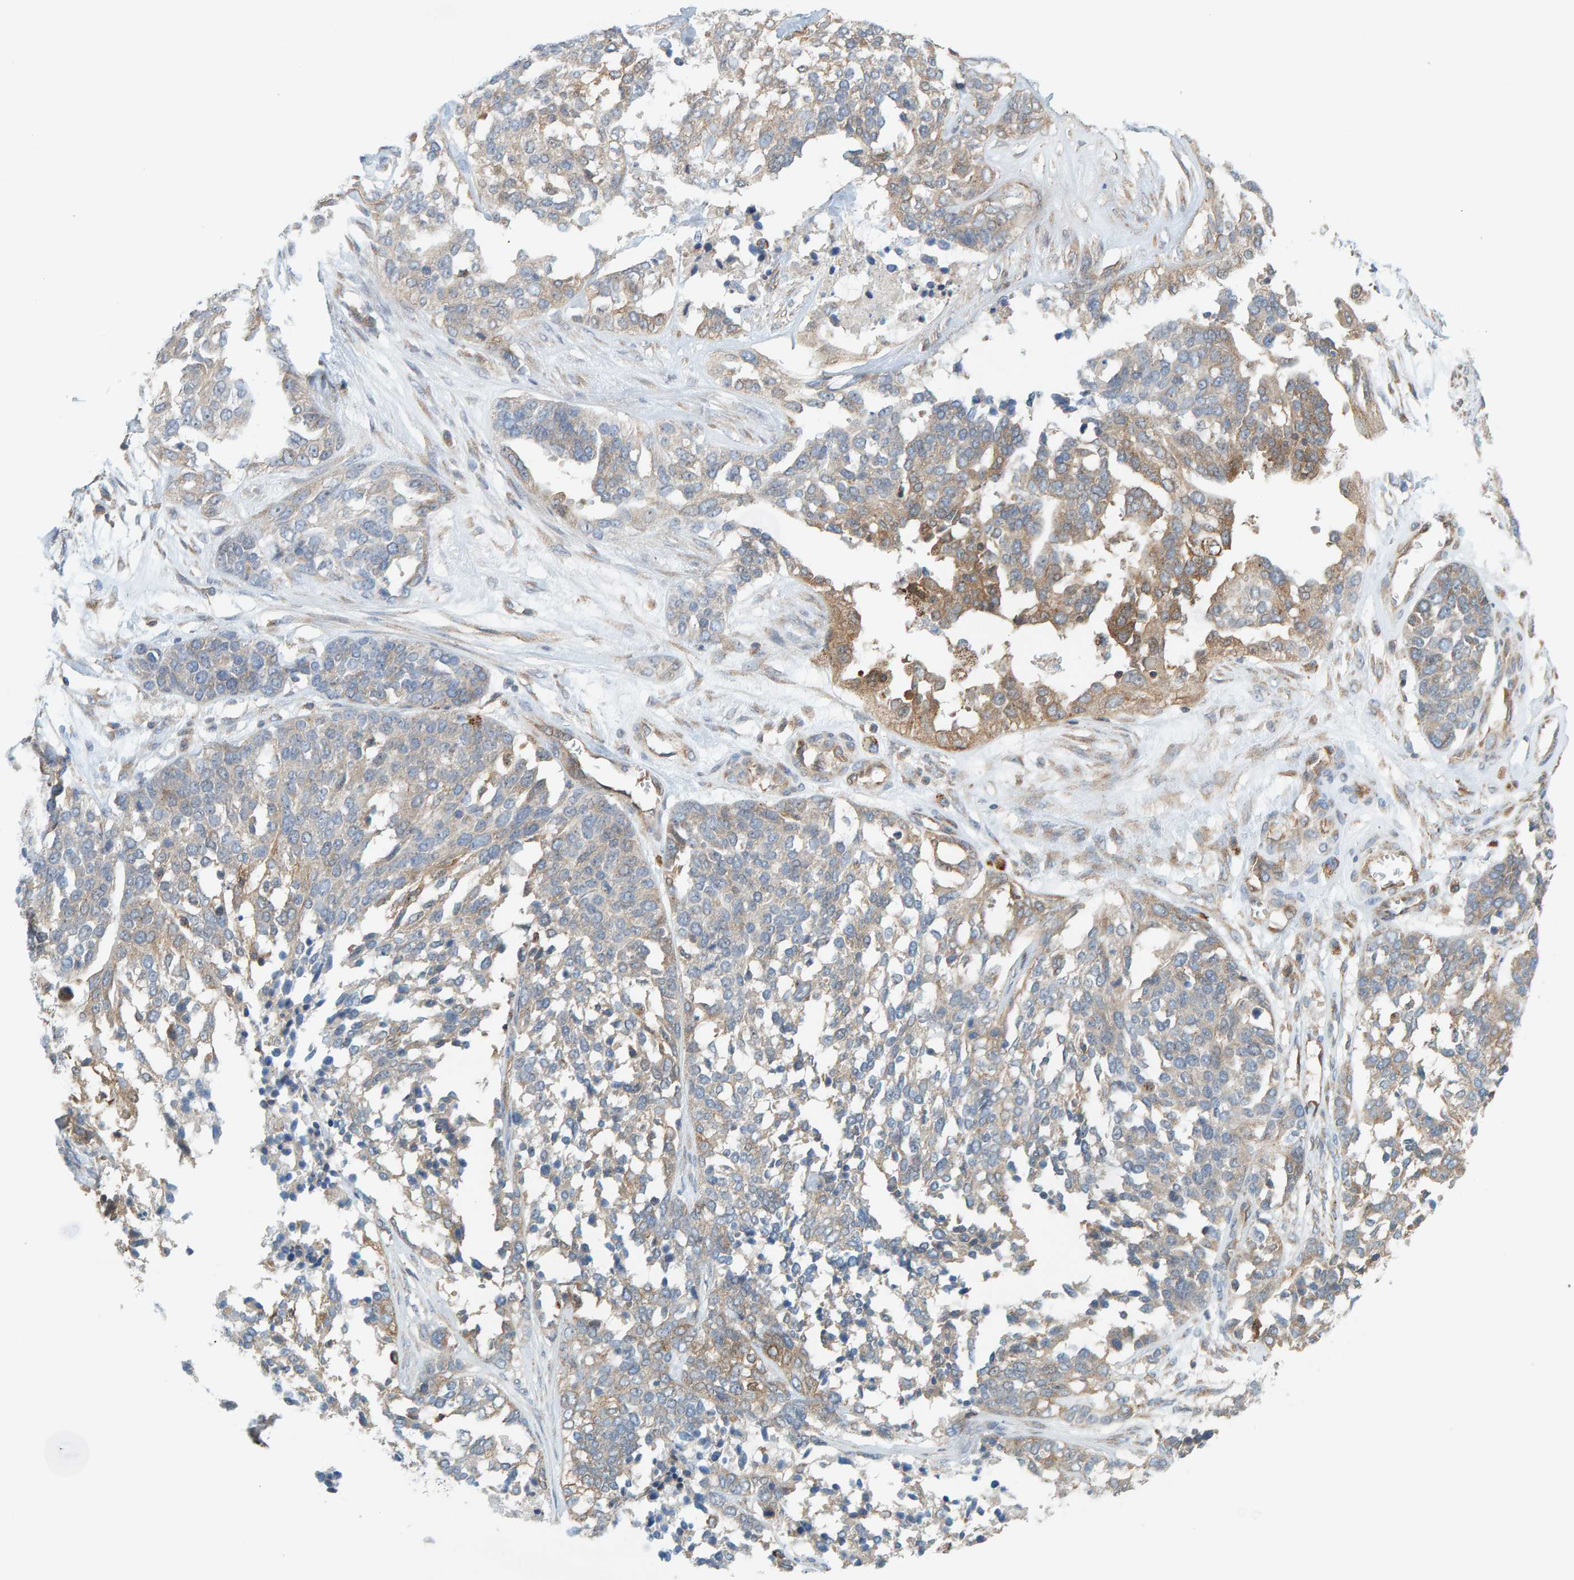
{"staining": {"intensity": "weak", "quantity": "25%-75%", "location": "cytoplasmic/membranous"}, "tissue": "ovarian cancer", "cell_type": "Tumor cells", "image_type": "cancer", "snomed": [{"axis": "morphology", "description": "Cystadenocarcinoma, serous, NOS"}, {"axis": "topography", "description": "Ovary"}], "caption": "Immunohistochemical staining of human serous cystadenocarcinoma (ovarian) shows low levels of weak cytoplasmic/membranous protein staining in about 25%-75% of tumor cells.", "gene": "PRKD2", "patient": {"sex": "female", "age": 44}}